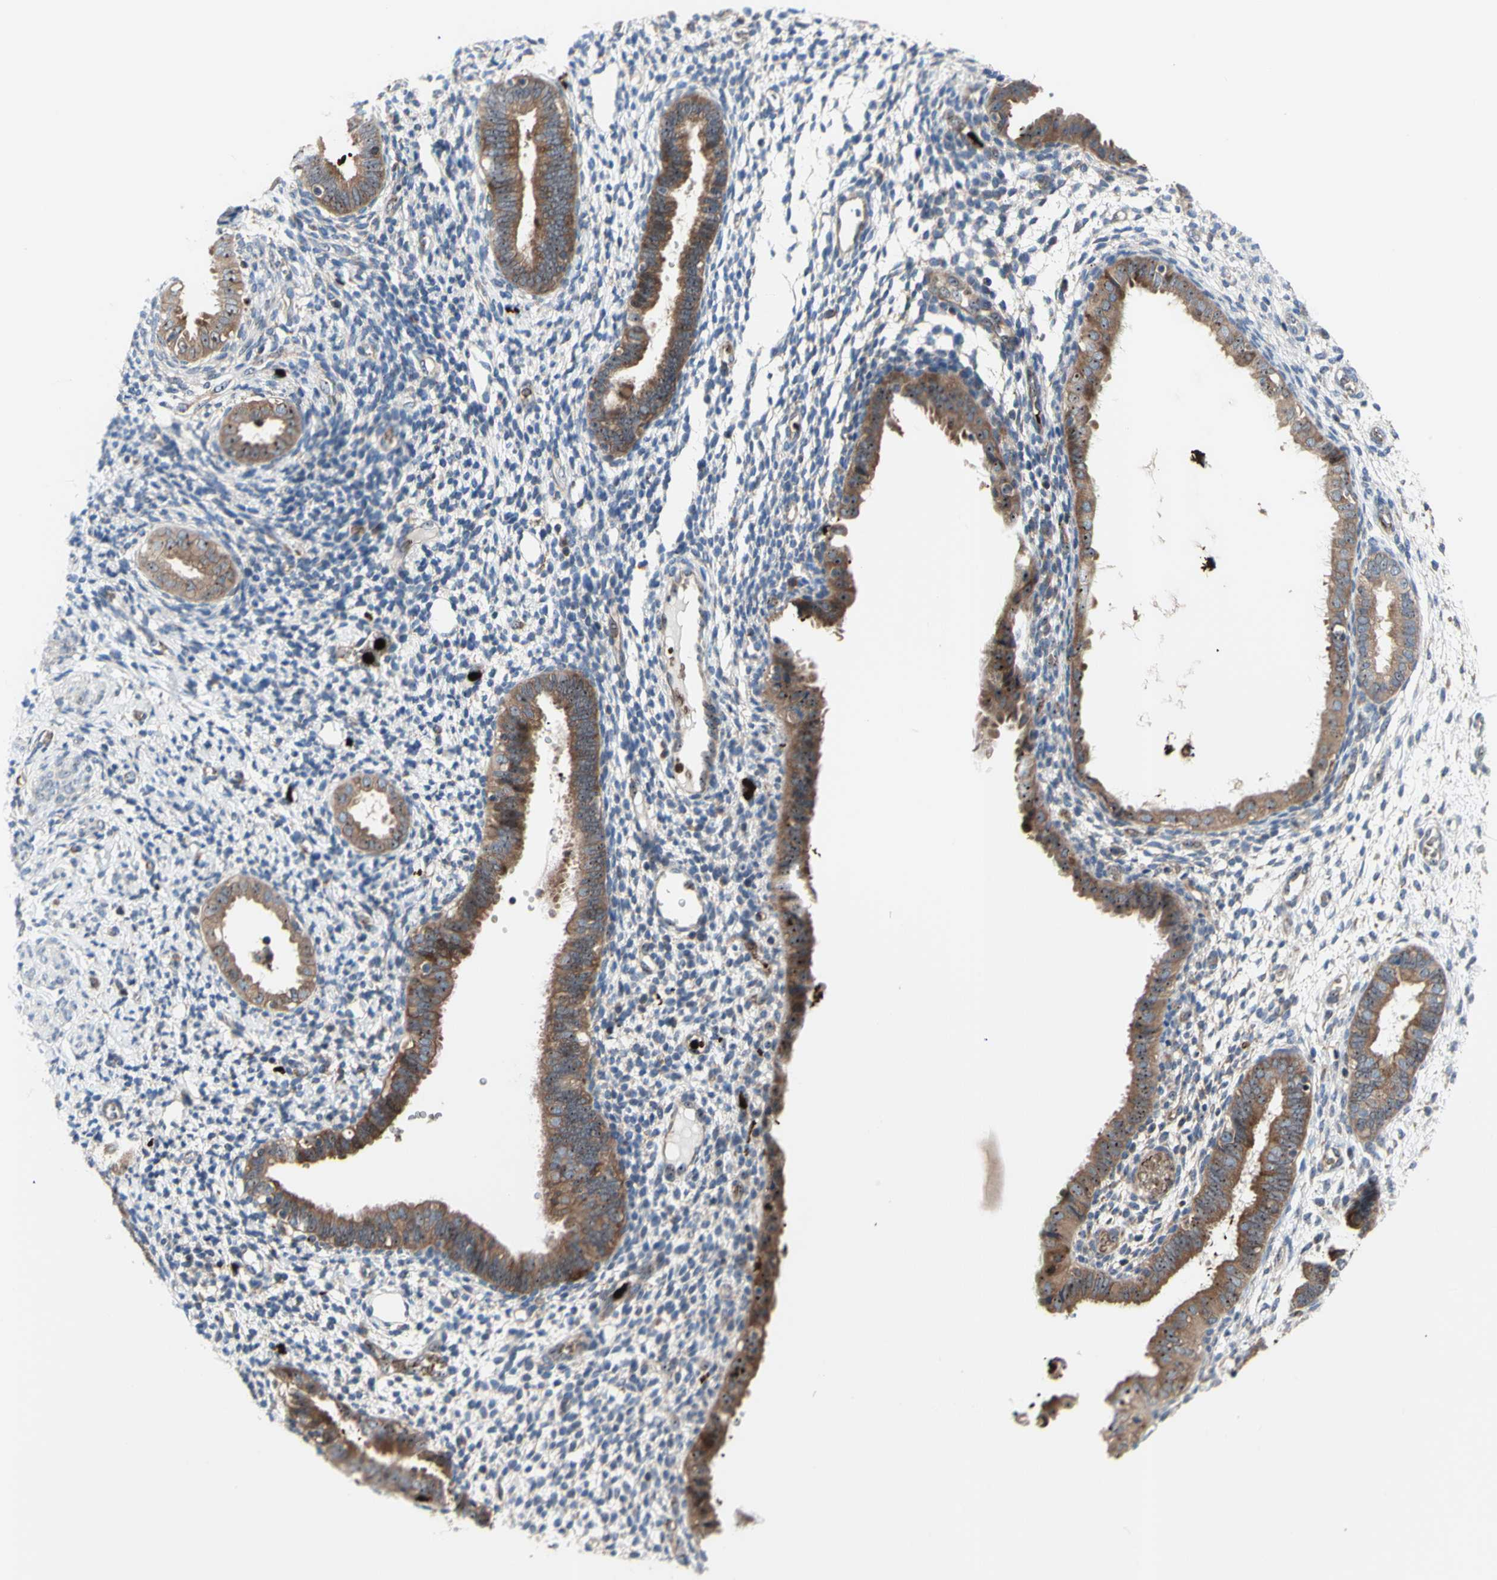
{"staining": {"intensity": "negative", "quantity": "none", "location": "none"}, "tissue": "endometrium", "cell_type": "Cells in endometrial stroma", "image_type": "normal", "snomed": [{"axis": "morphology", "description": "Normal tissue, NOS"}, {"axis": "topography", "description": "Endometrium"}], "caption": "This is an immunohistochemistry image of normal endometrium. There is no staining in cells in endometrial stroma.", "gene": "USP9X", "patient": {"sex": "female", "age": 61}}